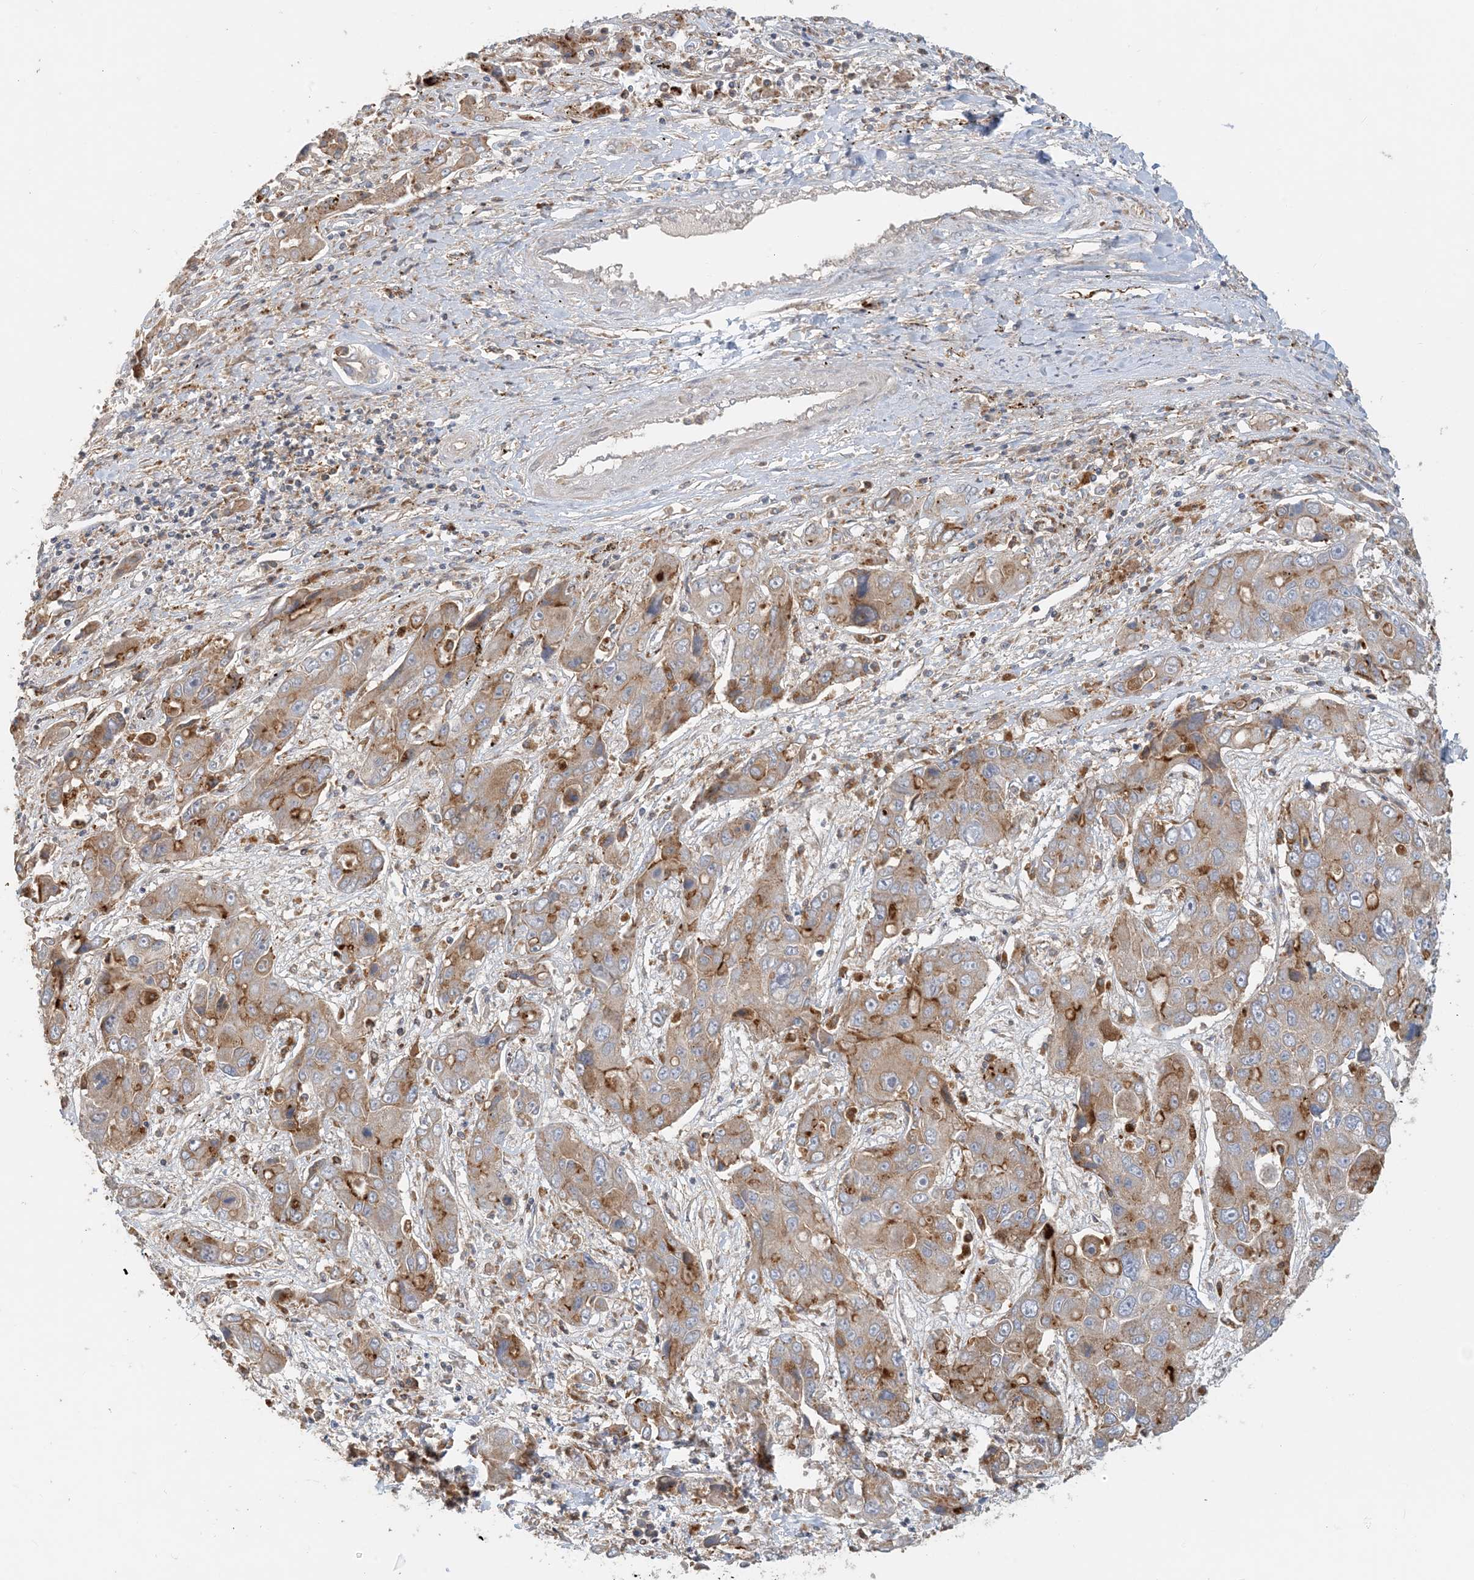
{"staining": {"intensity": "moderate", "quantity": "25%-75%", "location": "cytoplasmic/membranous"}, "tissue": "liver cancer", "cell_type": "Tumor cells", "image_type": "cancer", "snomed": [{"axis": "morphology", "description": "Cholangiocarcinoma"}, {"axis": "topography", "description": "Liver"}], "caption": "Liver cancer tissue reveals moderate cytoplasmic/membranous staining in about 25%-75% of tumor cells Immunohistochemistry stains the protein in brown and the nuclei are stained blue.", "gene": "SPPL2A", "patient": {"sex": "male", "age": 67}}